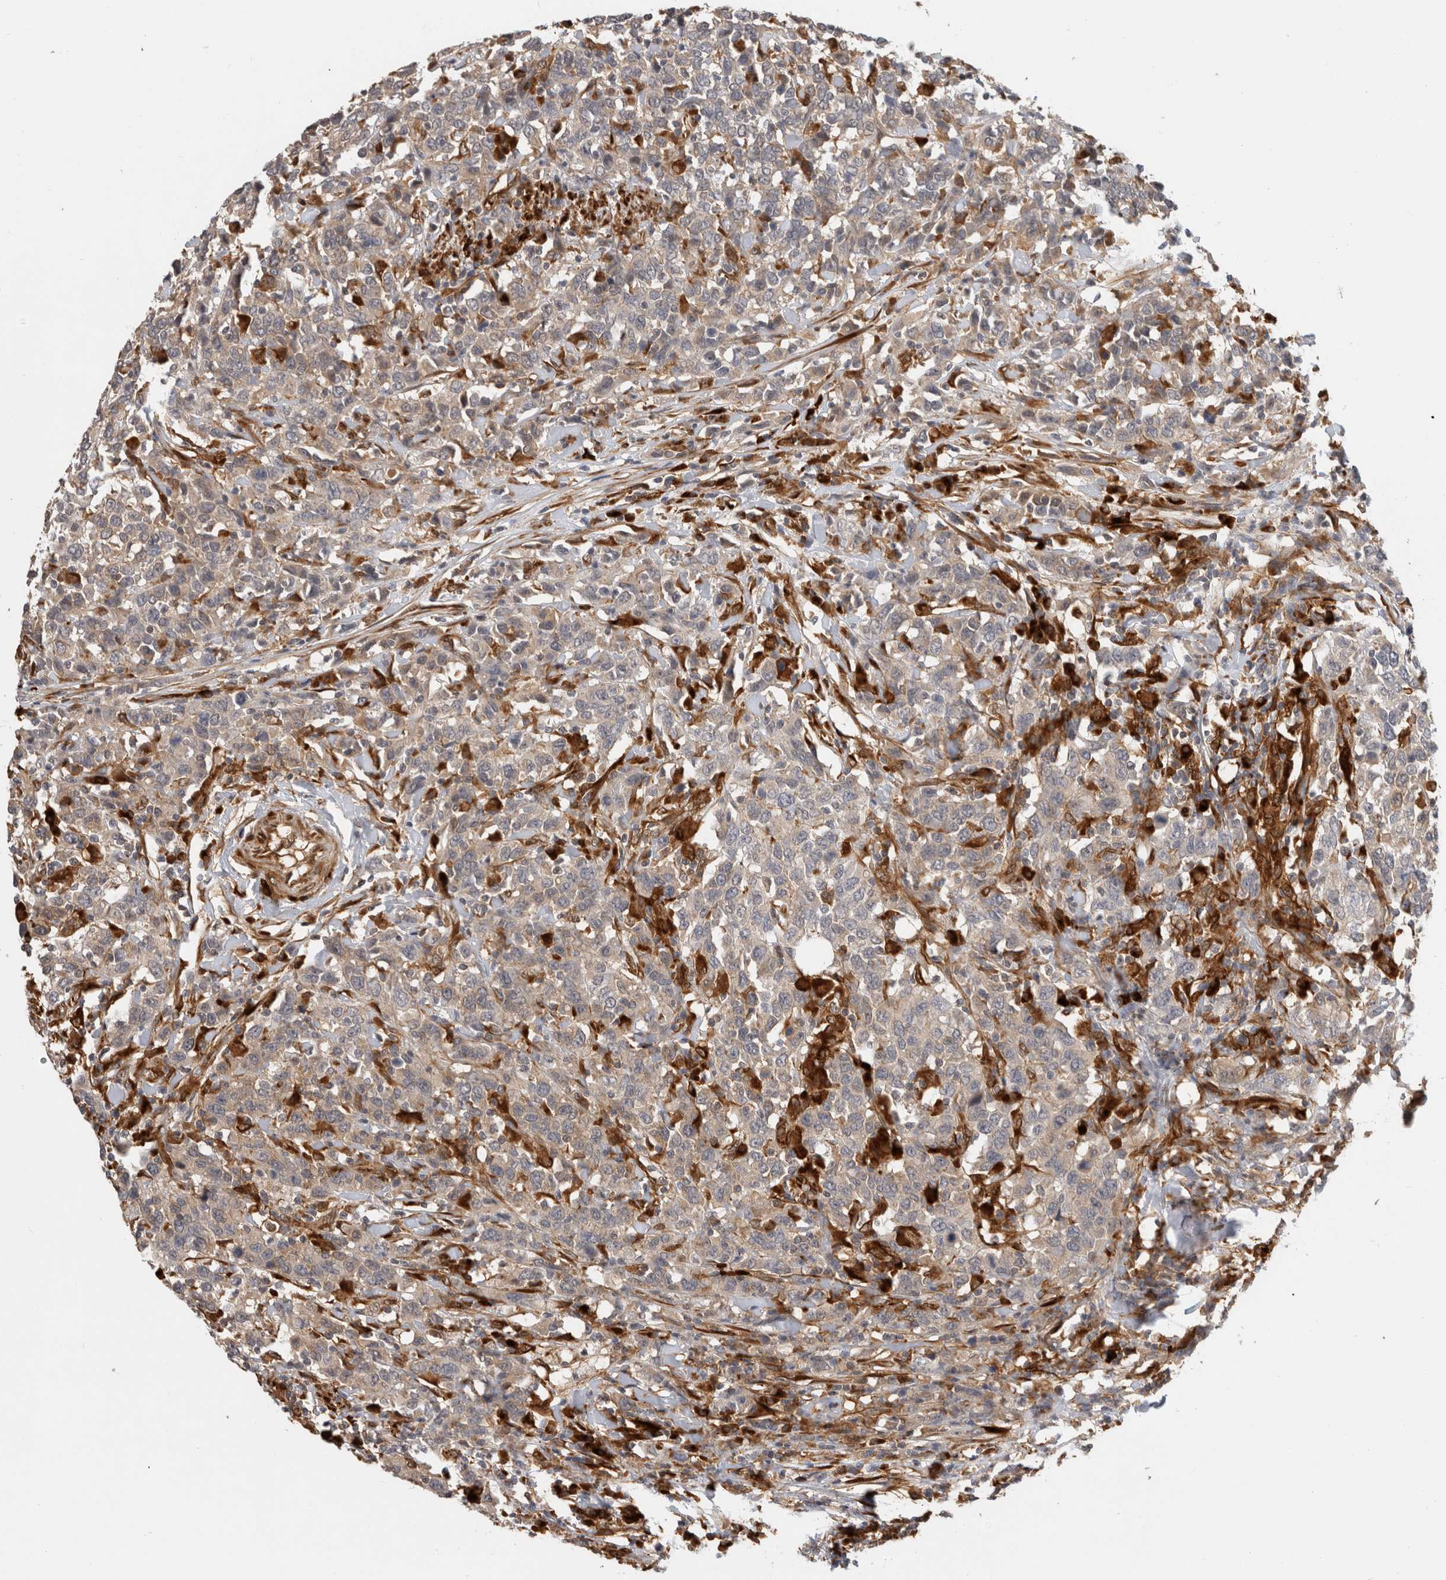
{"staining": {"intensity": "weak", "quantity": ">75%", "location": "cytoplasmic/membranous"}, "tissue": "urothelial cancer", "cell_type": "Tumor cells", "image_type": "cancer", "snomed": [{"axis": "morphology", "description": "Urothelial carcinoma, High grade"}, {"axis": "topography", "description": "Urinary bladder"}], "caption": "This histopathology image exhibits IHC staining of human urothelial cancer, with low weak cytoplasmic/membranous expression in about >75% of tumor cells.", "gene": "APOL2", "patient": {"sex": "male", "age": 61}}